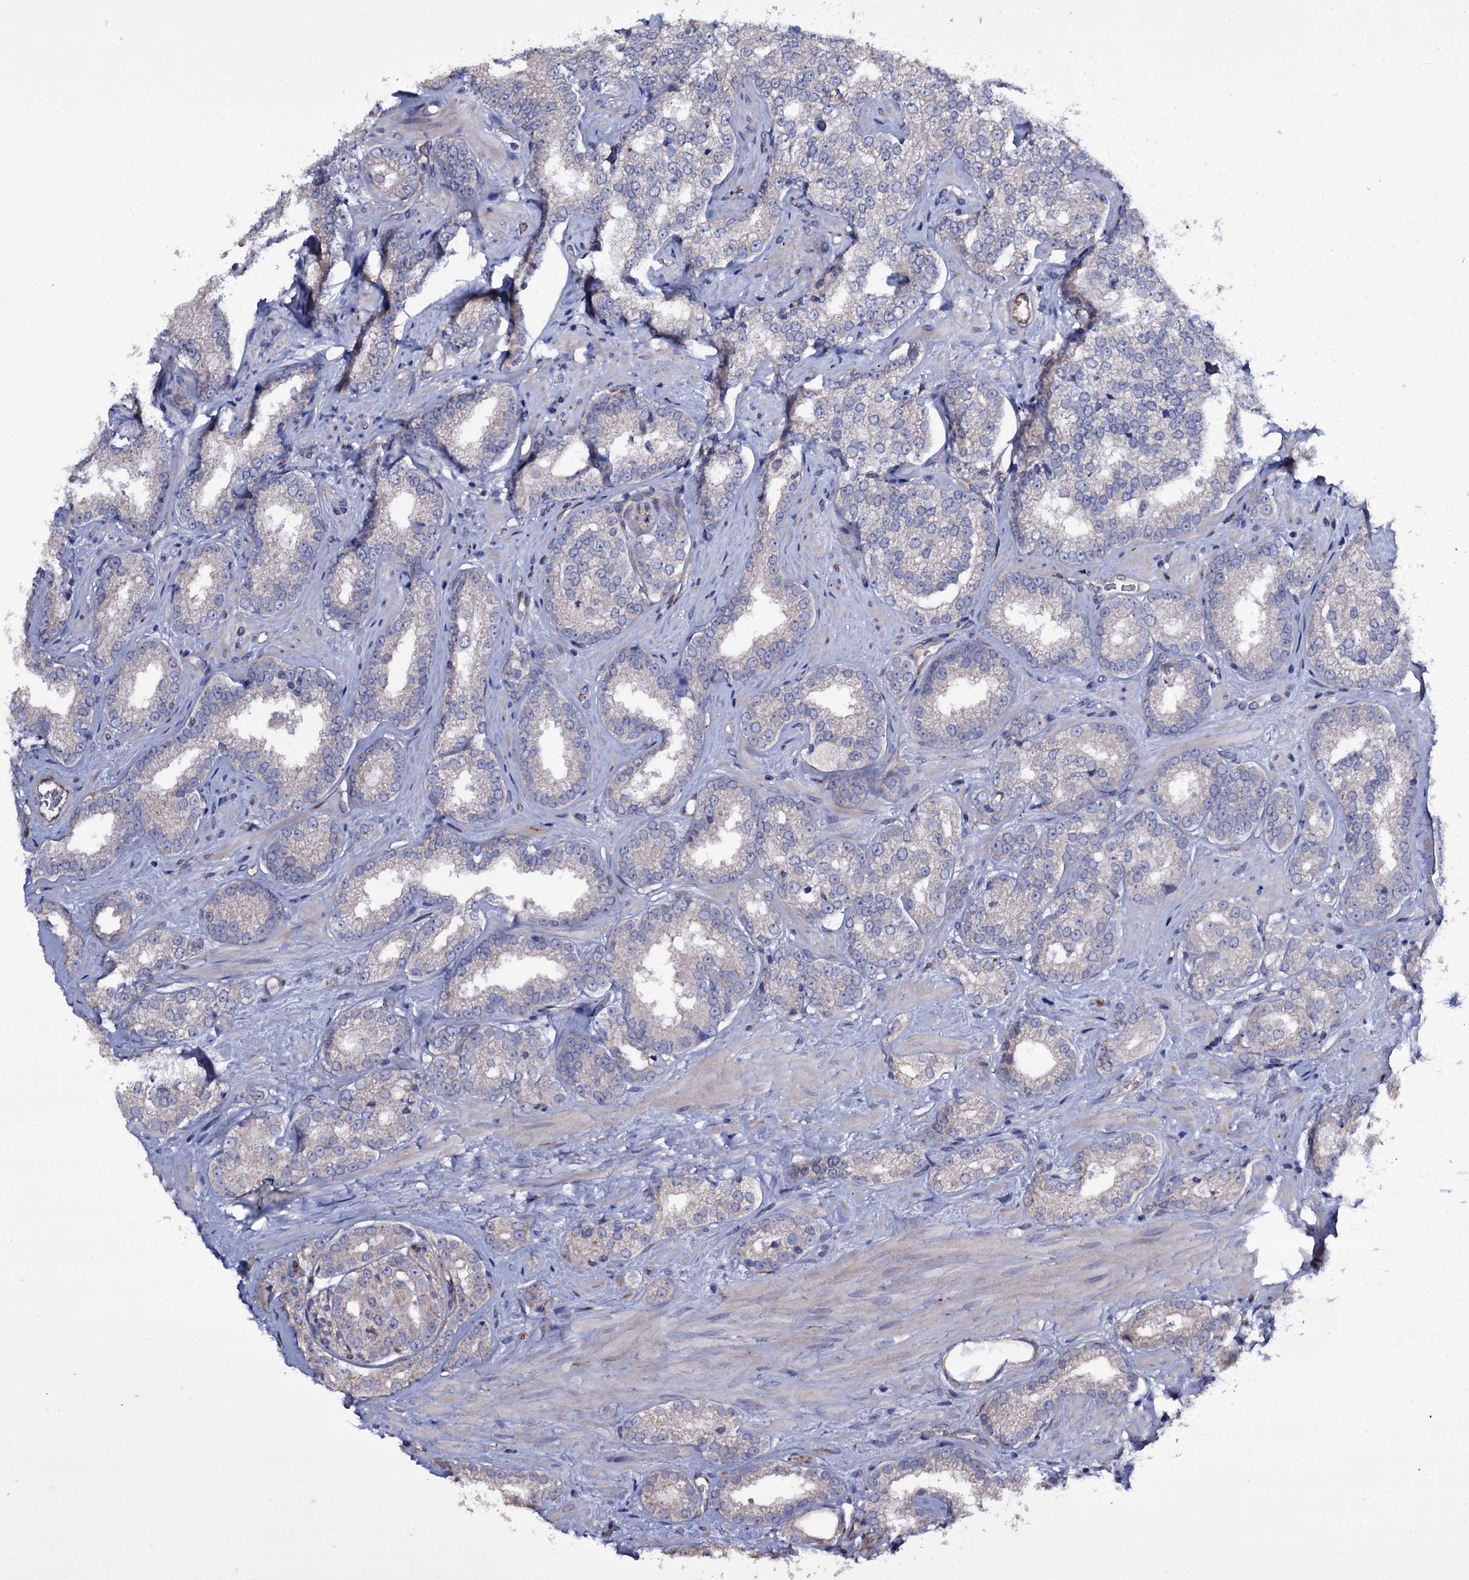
{"staining": {"intensity": "negative", "quantity": "none", "location": "none"}, "tissue": "prostate cancer", "cell_type": "Tumor cells", "image_type": "cancer", "snomed": [{"axis": "morphology", "description": "Normal tissue, NOS"}, {"axis": "morphology", "description": "Adenocarcinoma, High grade"}, {"axis": "topography", "description": "Prostate"}], "caption": "The micrograph displays no significant positivity in tumor cells of prostate cancer (adenocarcinoma (high-grade)). The staining is performed using DAB brown chromogen with nuclei counter-stained in using hematoxylin.", "gene": "BCL2L14", "patient": {"sex": "male", "age": 83}}